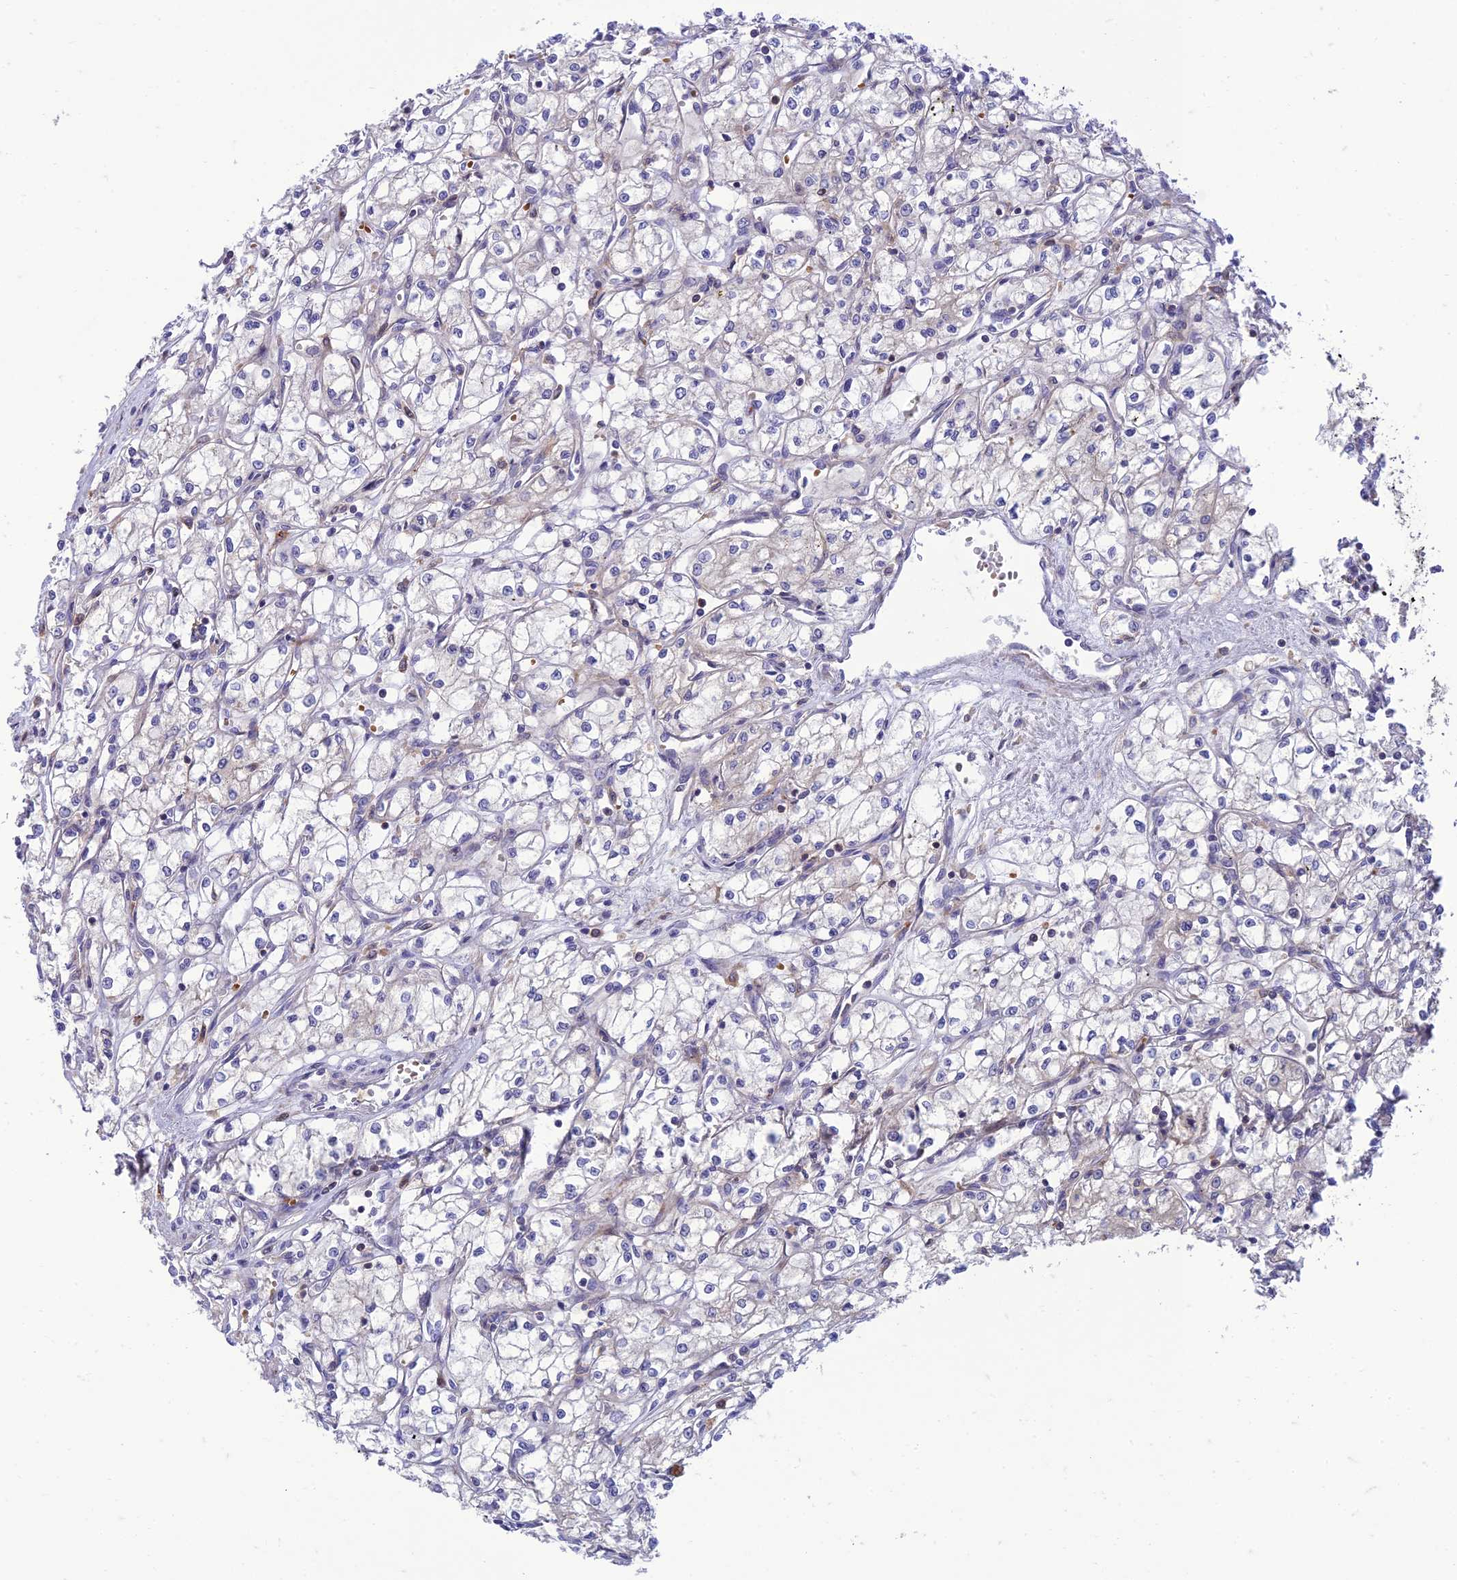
{"staining": {"intensity": "negative", "quantity": "none", "location": "none"}, "tissue": "renal cancer", "cell_type": "Tumor cells", "image_type": "cancer", "snomed": [{"axis": "morphology", "description": "Adenocarcinoma, NOS"}, {"axis": "topography", "description": "Kidney"}], "caption": "Immunohistochemistry of human renal adenocarcinoma demonstrates no staining in tumor cells. (DAB (3,3'-diaminobenzidine) IHC visualized using brightfield microscopy, high magnification).", "gene": "IRAK3", "patient": {"sex": "male", "age": 59}}